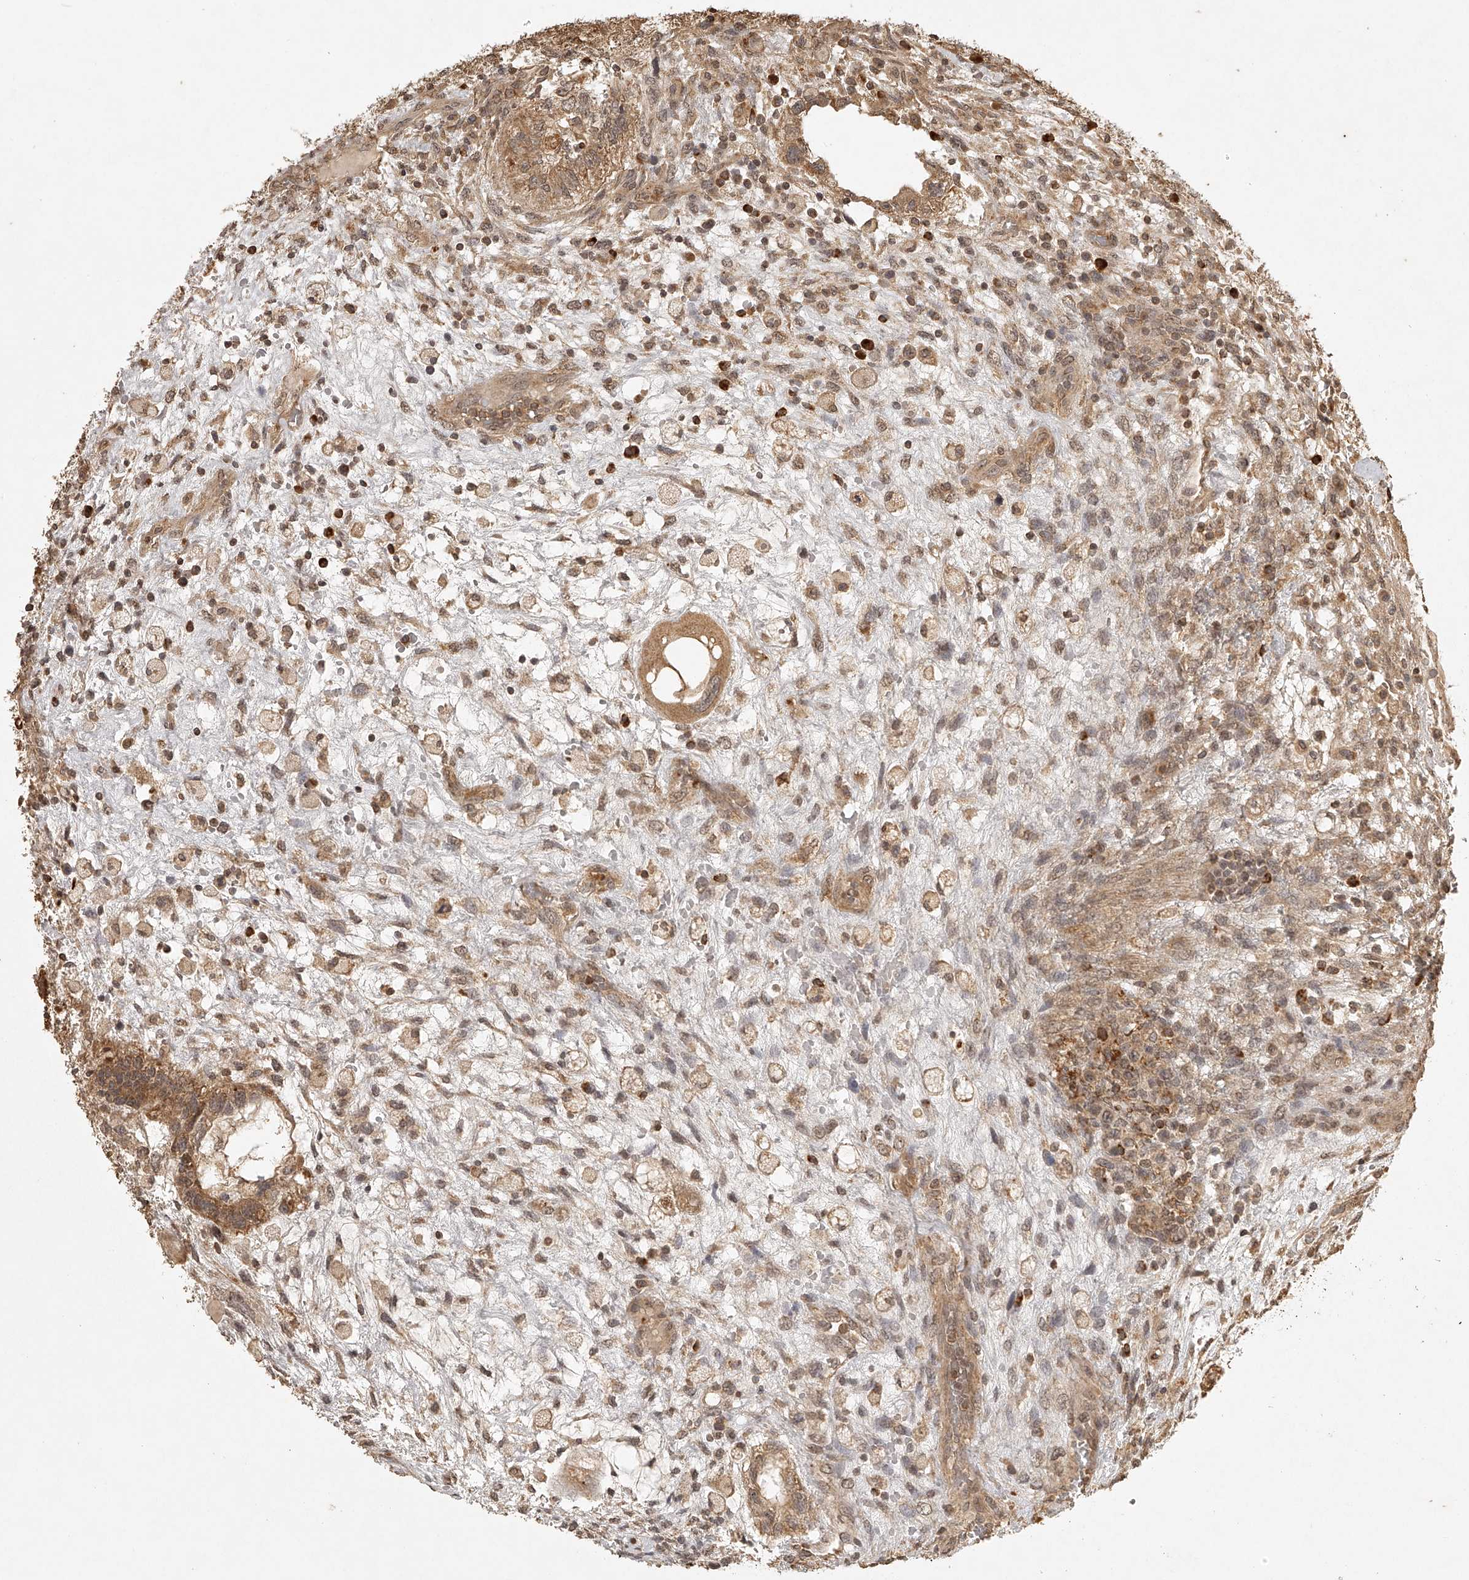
{"staining": {"intensity": "moderate", "quantity": ">75%", "location": "cytoplasmic/membranous"}, "tissue": "testis cancer", "cell_type": "Tumor cells", "image_type": "cancer", "snomed": [{"axis": "morphology", "description": "Carcinoma, Embryonal, NOS"}, {"axis": "topography", "description": "Testis"}], "caption": "A brown stain shows moderate cytoplasmic/membranous expression of a protein in testis embryonal carcinoma tumor cells.", "gene": "BCL2L11", "patient": {"sex": "male", "age": 36}}